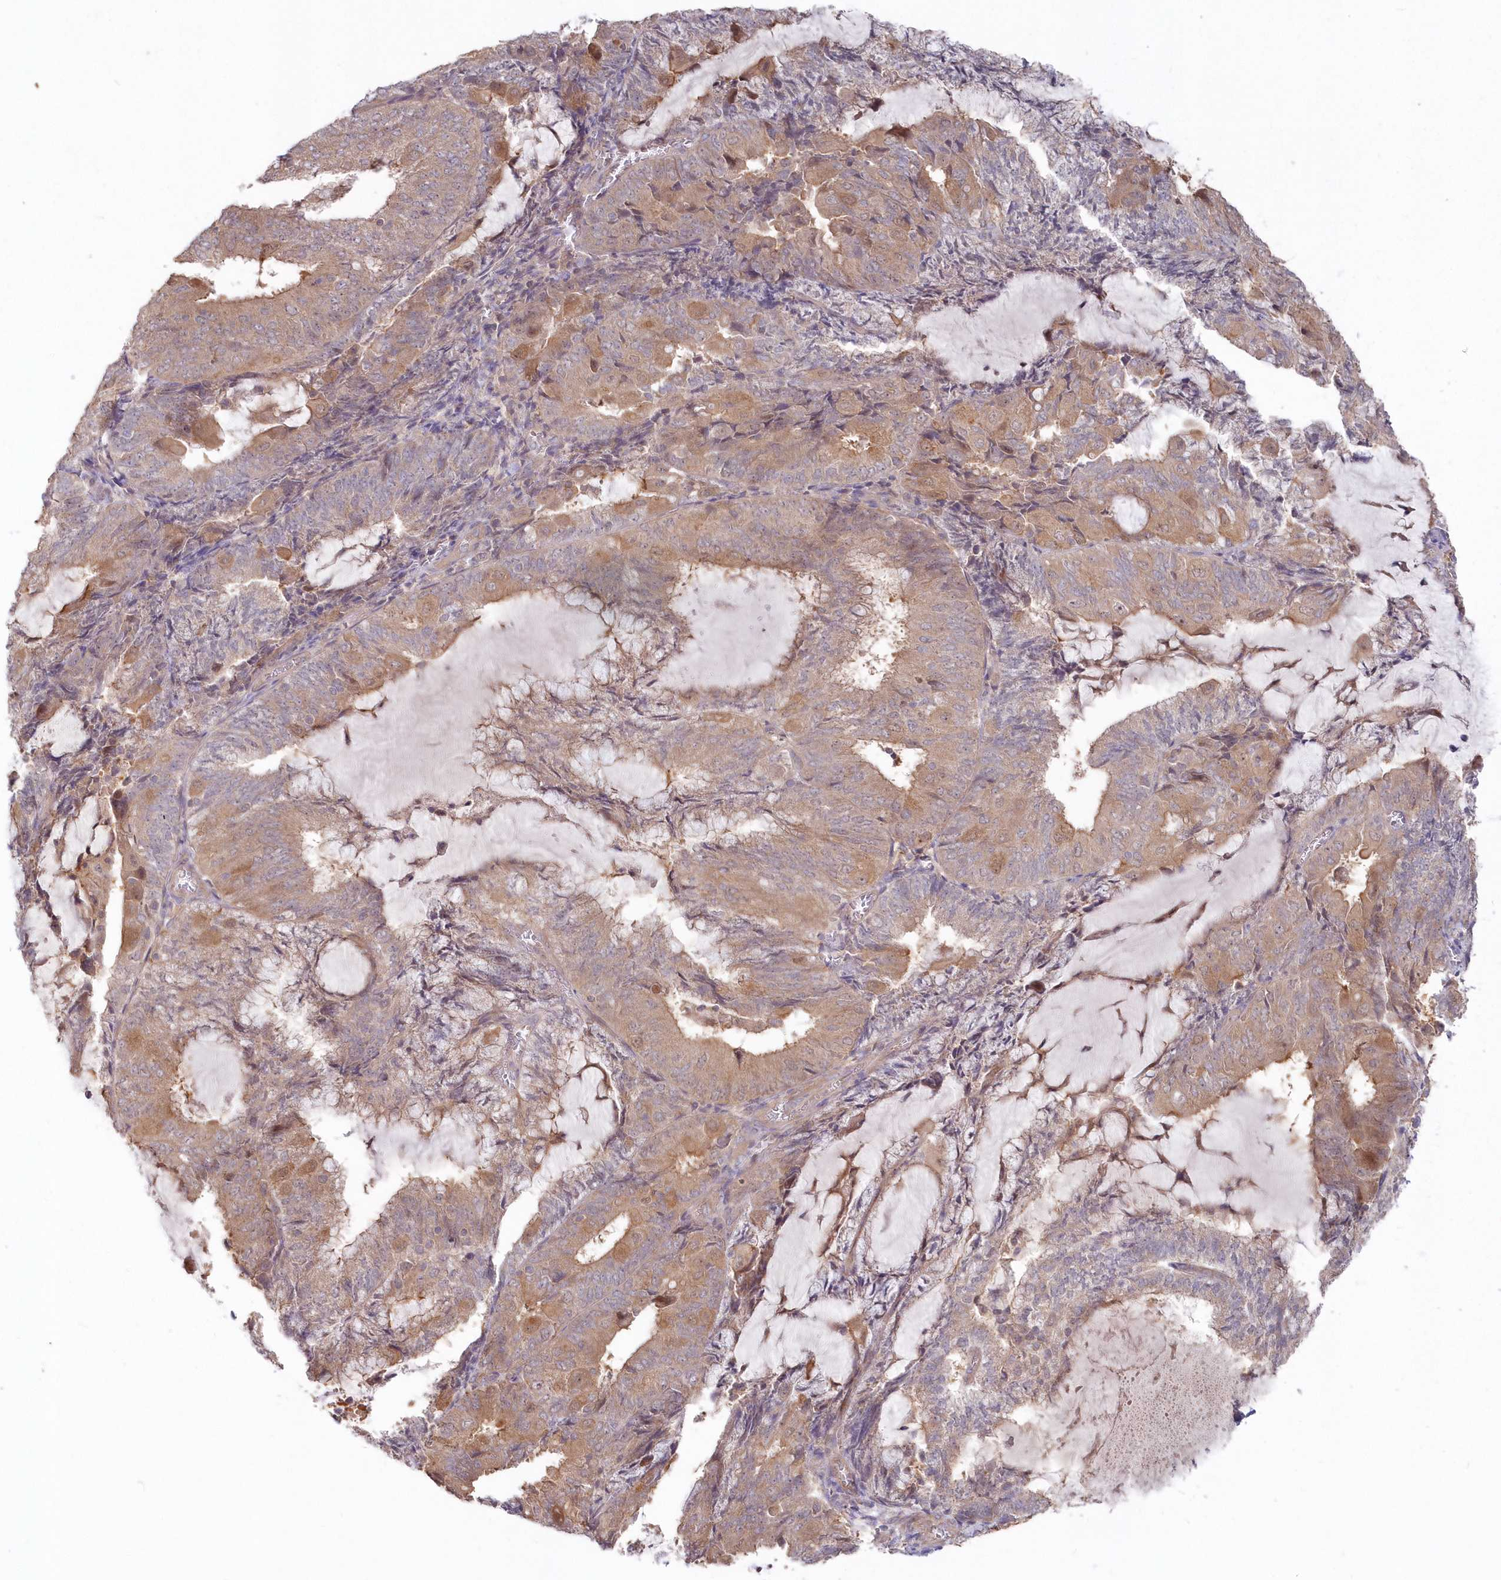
{"staining": {"intensity": "moderate", "quantity": "25%-75%", "location": "cytoplasmic/membranous"}, "tissue": "endometrial cancer", "cell_type": "Tumor cells", "image_type": "cancer", "snomed": [{"axis": "morphology", "description": "Adenocarcinoma, NOS"}, {"axis": "topography", "description": "Endometrium"}], "caption": "Protein staining exhibits moderate cytoplasmic/membranous positivity in about 25%-75% of tumor cells in endometrial cancer. The protein of interest is shown in brown color, while the nuclei are stained blue.", "gene": "TBCA", "patient": {"sex": "female", "age": 81}}